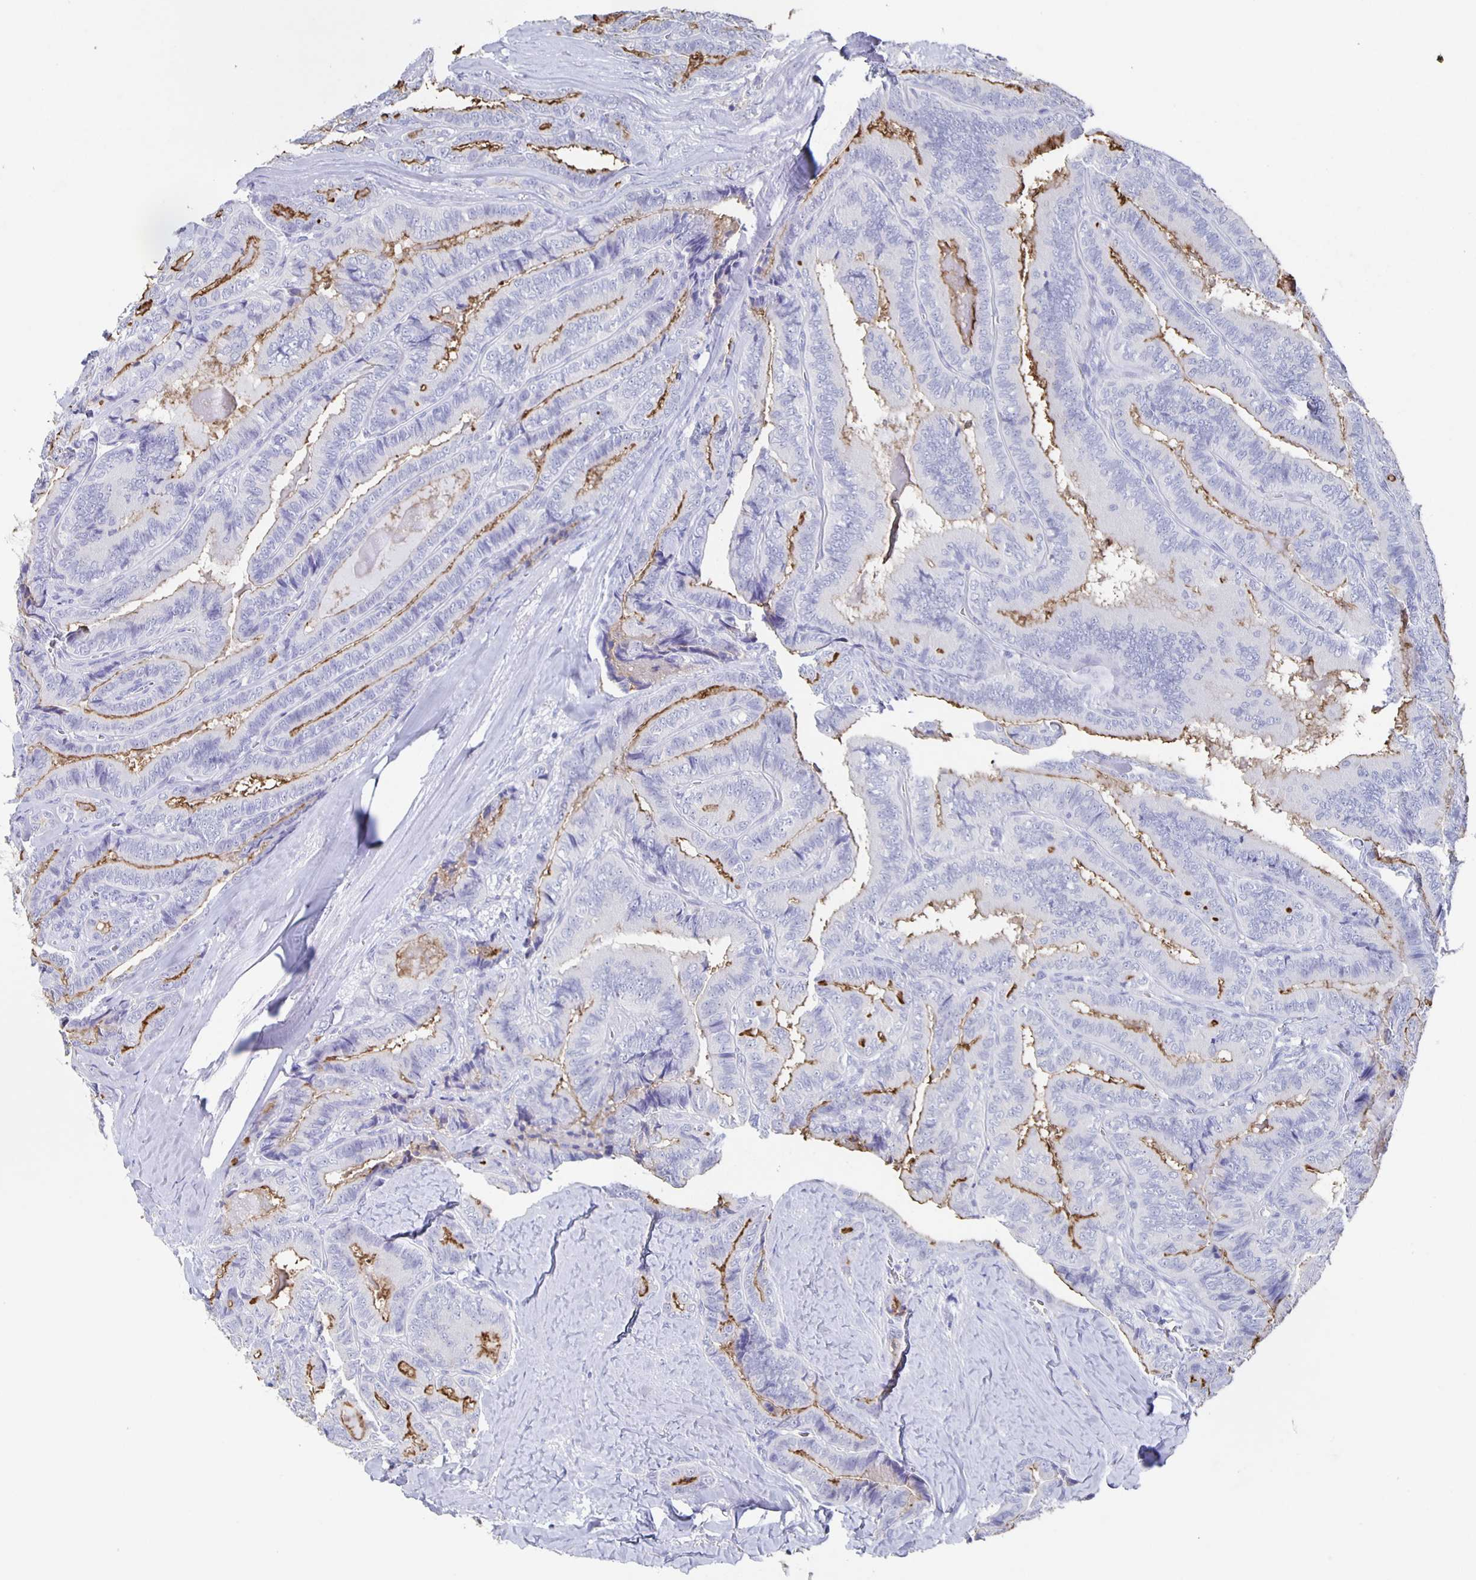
{"staining": {"intensity": "moderate", "quantity": "<25%", "location": "cytoplasmic/membranous"}, "tissue": "thyroid cancer", "cell_type": "Tumor cells", "image_type": "cancer", "snomed": [{"axis": "morphology", "description": "Papillary adenocarcinoma, NOS"}, {"axis": "topography", "description": "Thyroid gland"}], "caption": "There is low levels of moderate cytoplasmic/membranous expression in tumor cells of papillary adenocarcinoma (thyroid), as demonstrated by immunohistochemical staining (brown color).", "gene": "SLC34A2", "patient": {"sex": "male", "age": 61}}